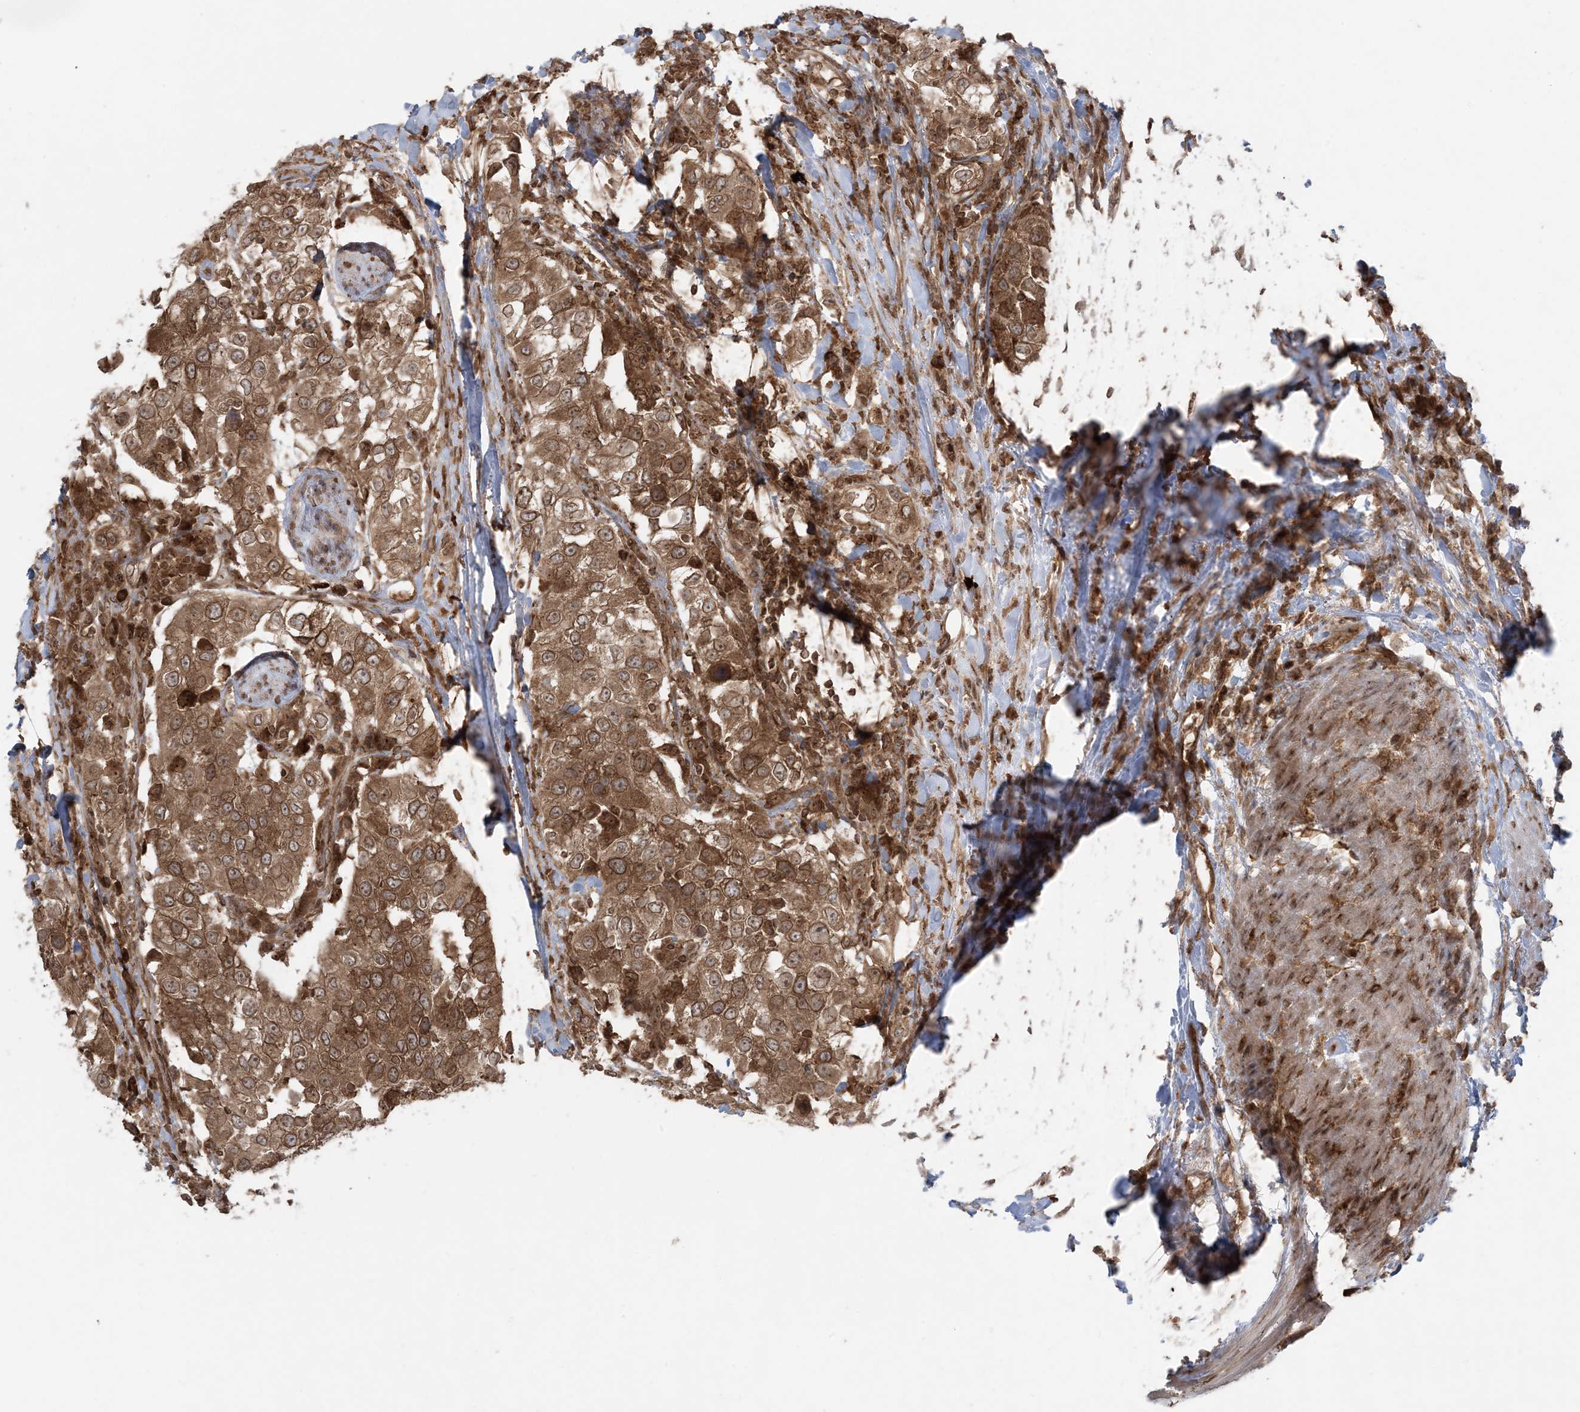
{"staining": {"intensity": "moderate", "quantity": ">75%", "location": "cytoplasmic/membranous"}, "tissue": "urothelial cancer", "cell_type": "Tumor cells", "image_type": "cancer", "snomed": [{"axis": "morphology", "description": "Urothelial carcinoma, High grade"}, {"axis": "topography", "description": "Urinary bladder"}], "caption": "Urothelial carcinoma (high-grade) tissue displays moderate cytoplasmic/membranous staining in about >75% of tumor cells, visualized by immunohistochemistry. (Stains: DAB (3,3'-diaminobenzidine) in brown, nuclei in blue, Microscopy: brightfield microscopy at high magnification).", "gene": "DDX19B", "patient": {"sex": "female", "age": 80}}